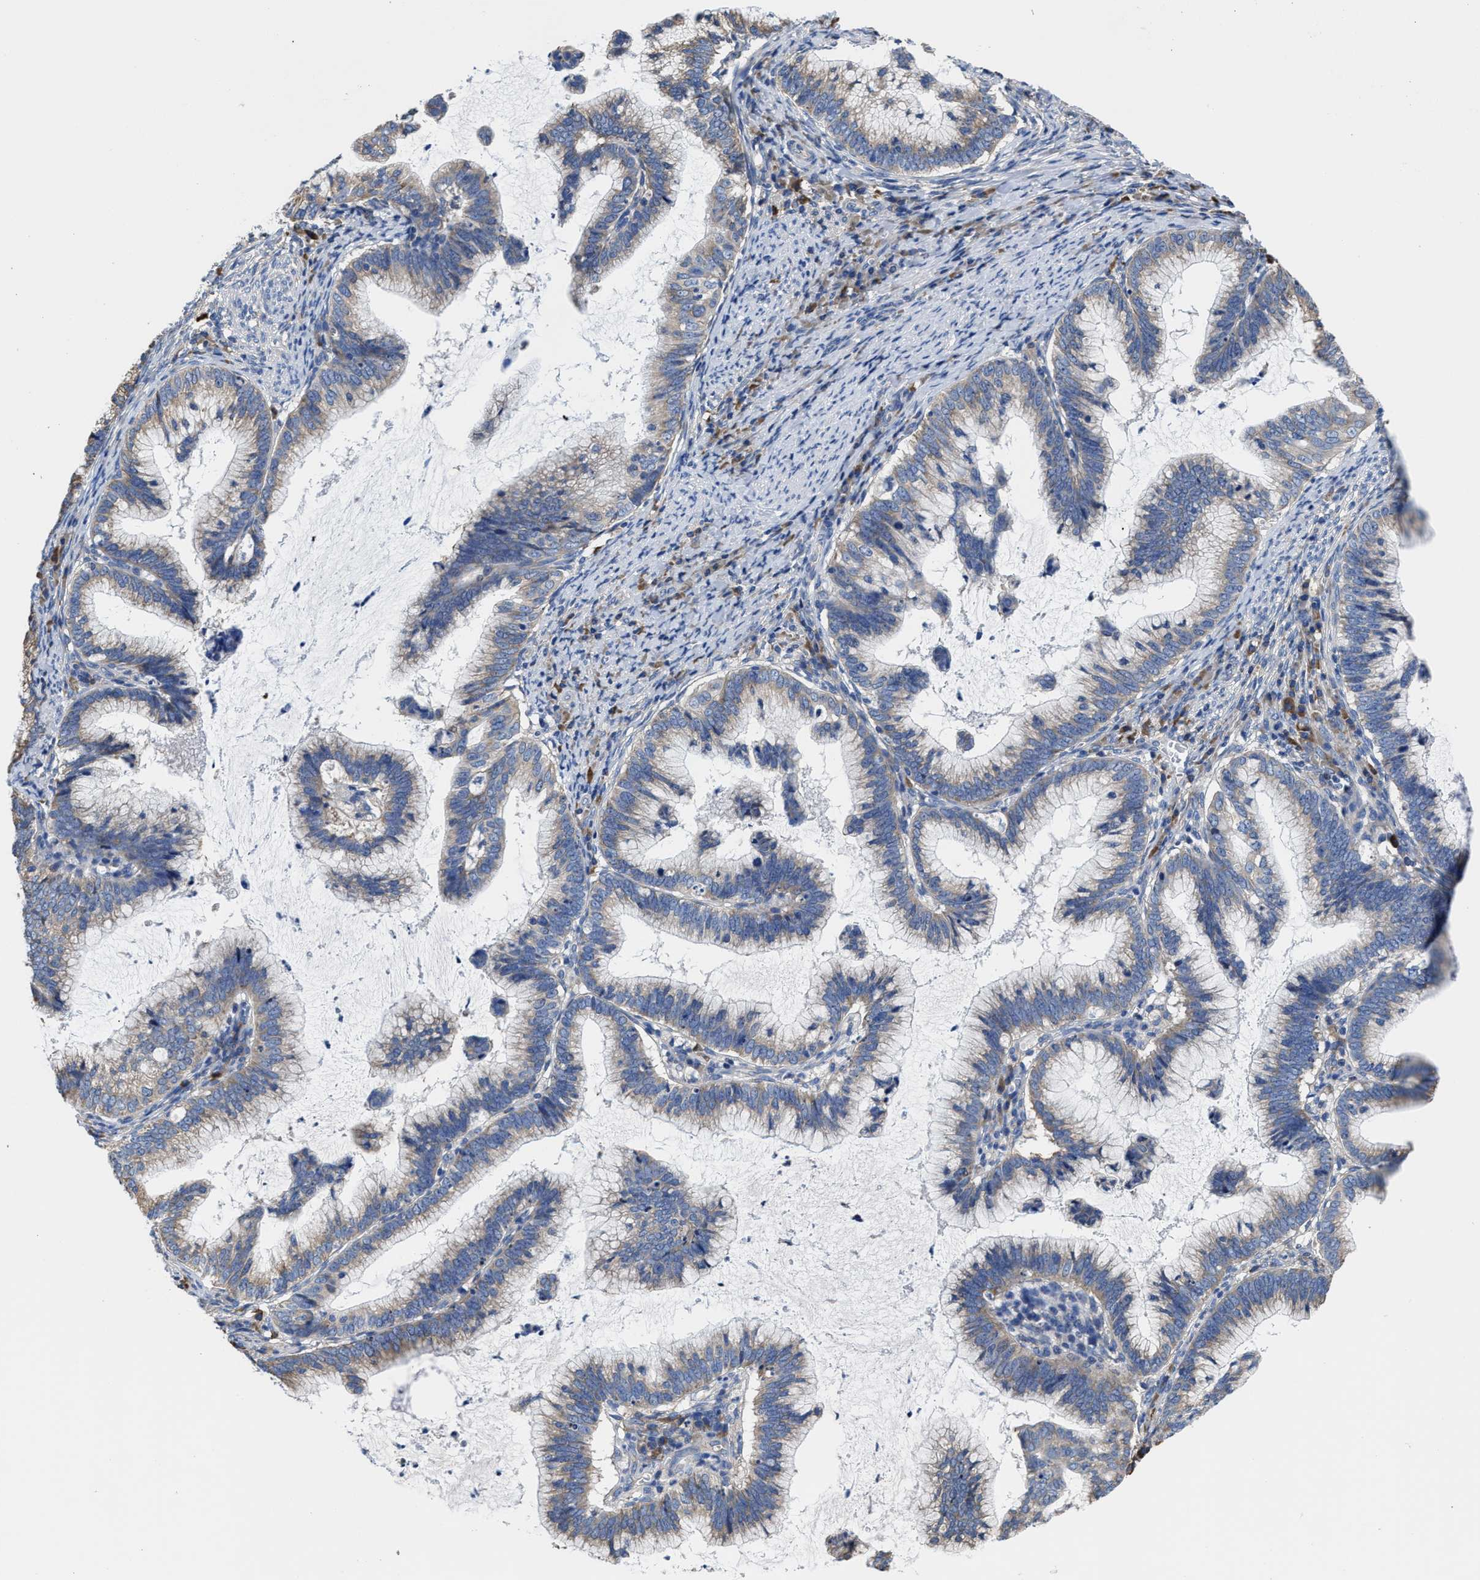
{"staining": {"intensity": "weak", "quantity": "25%-75%", "location": "cytoplasmic/membranous"}, "tissue": "cervical cancer", "cell_type": "Tumor cells", "image_type": "cancer", "snomed": [{"axis": "morphology", "description": "Adenocarcinoma, NOS"}, {"axis": "topography", "description": "Cervix"}], "caption": "Protein analysis of cervical adenocarcinoma tissue demonstrates weak cytoplasmic/membranous expression in about 25%-75% of tumor cells.", "gene": "SRPK2", "patient": {"sex": "female", "age": 36}}